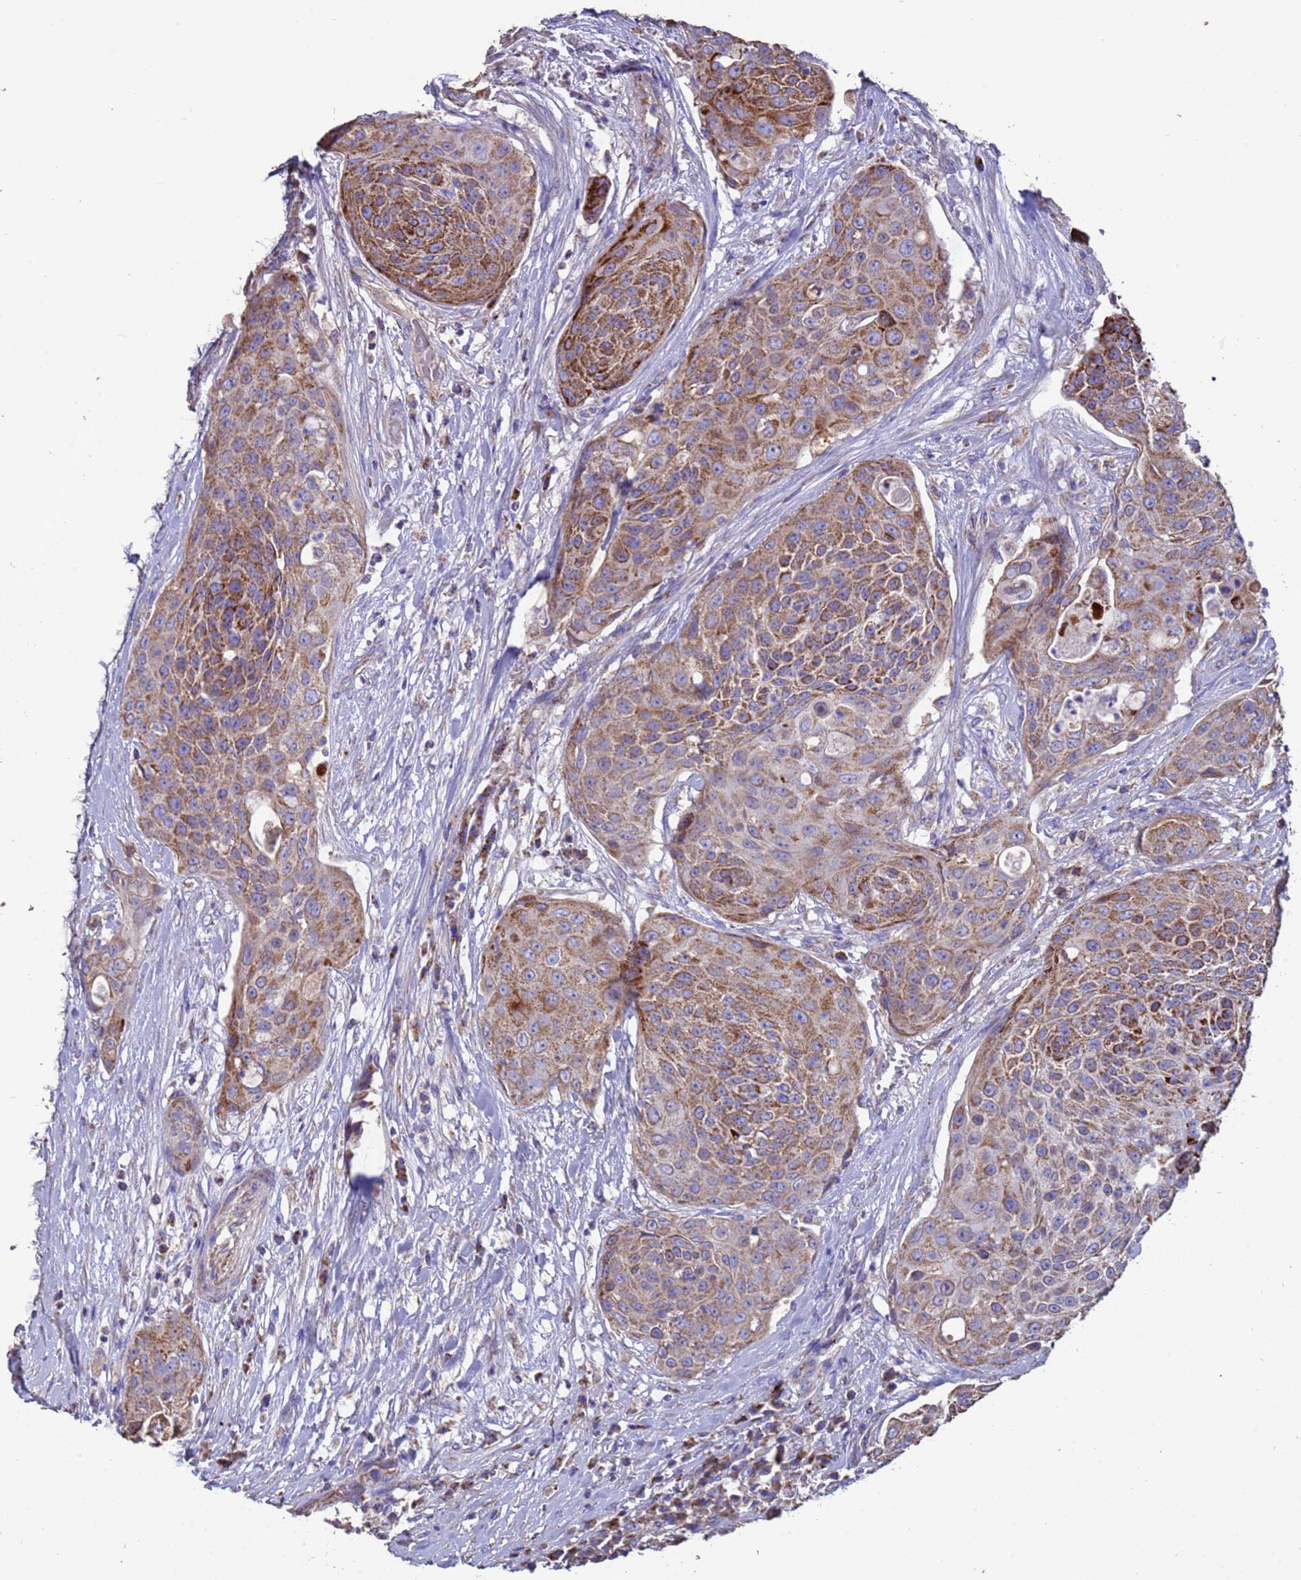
{"staining": {"intensity": "moderate", "quantity": ">75%", "location": "cytoplasmic/membranous"}, "tissue": "urothelial cancer", "cell_type": "Tumor cells", "image_type": "cancer", "snomed": [{"axis": "morphology", "description": "Urothelial carcinoma, High grade"}, {"axis": "topography", "description": "Urinary bladder"}], "caption": "Tumor cells reveal medium levels of moderate cytoplasmic/membranous staining in approximately >75% of cells in human urothelial cancer. The staining is performed using DAB brown chromogen to label protein expression. The nuclei are counter-stained blue using hematoxylin.", "gene": "ZNFX1", "patient": {"sex": "female", "age": 63}}